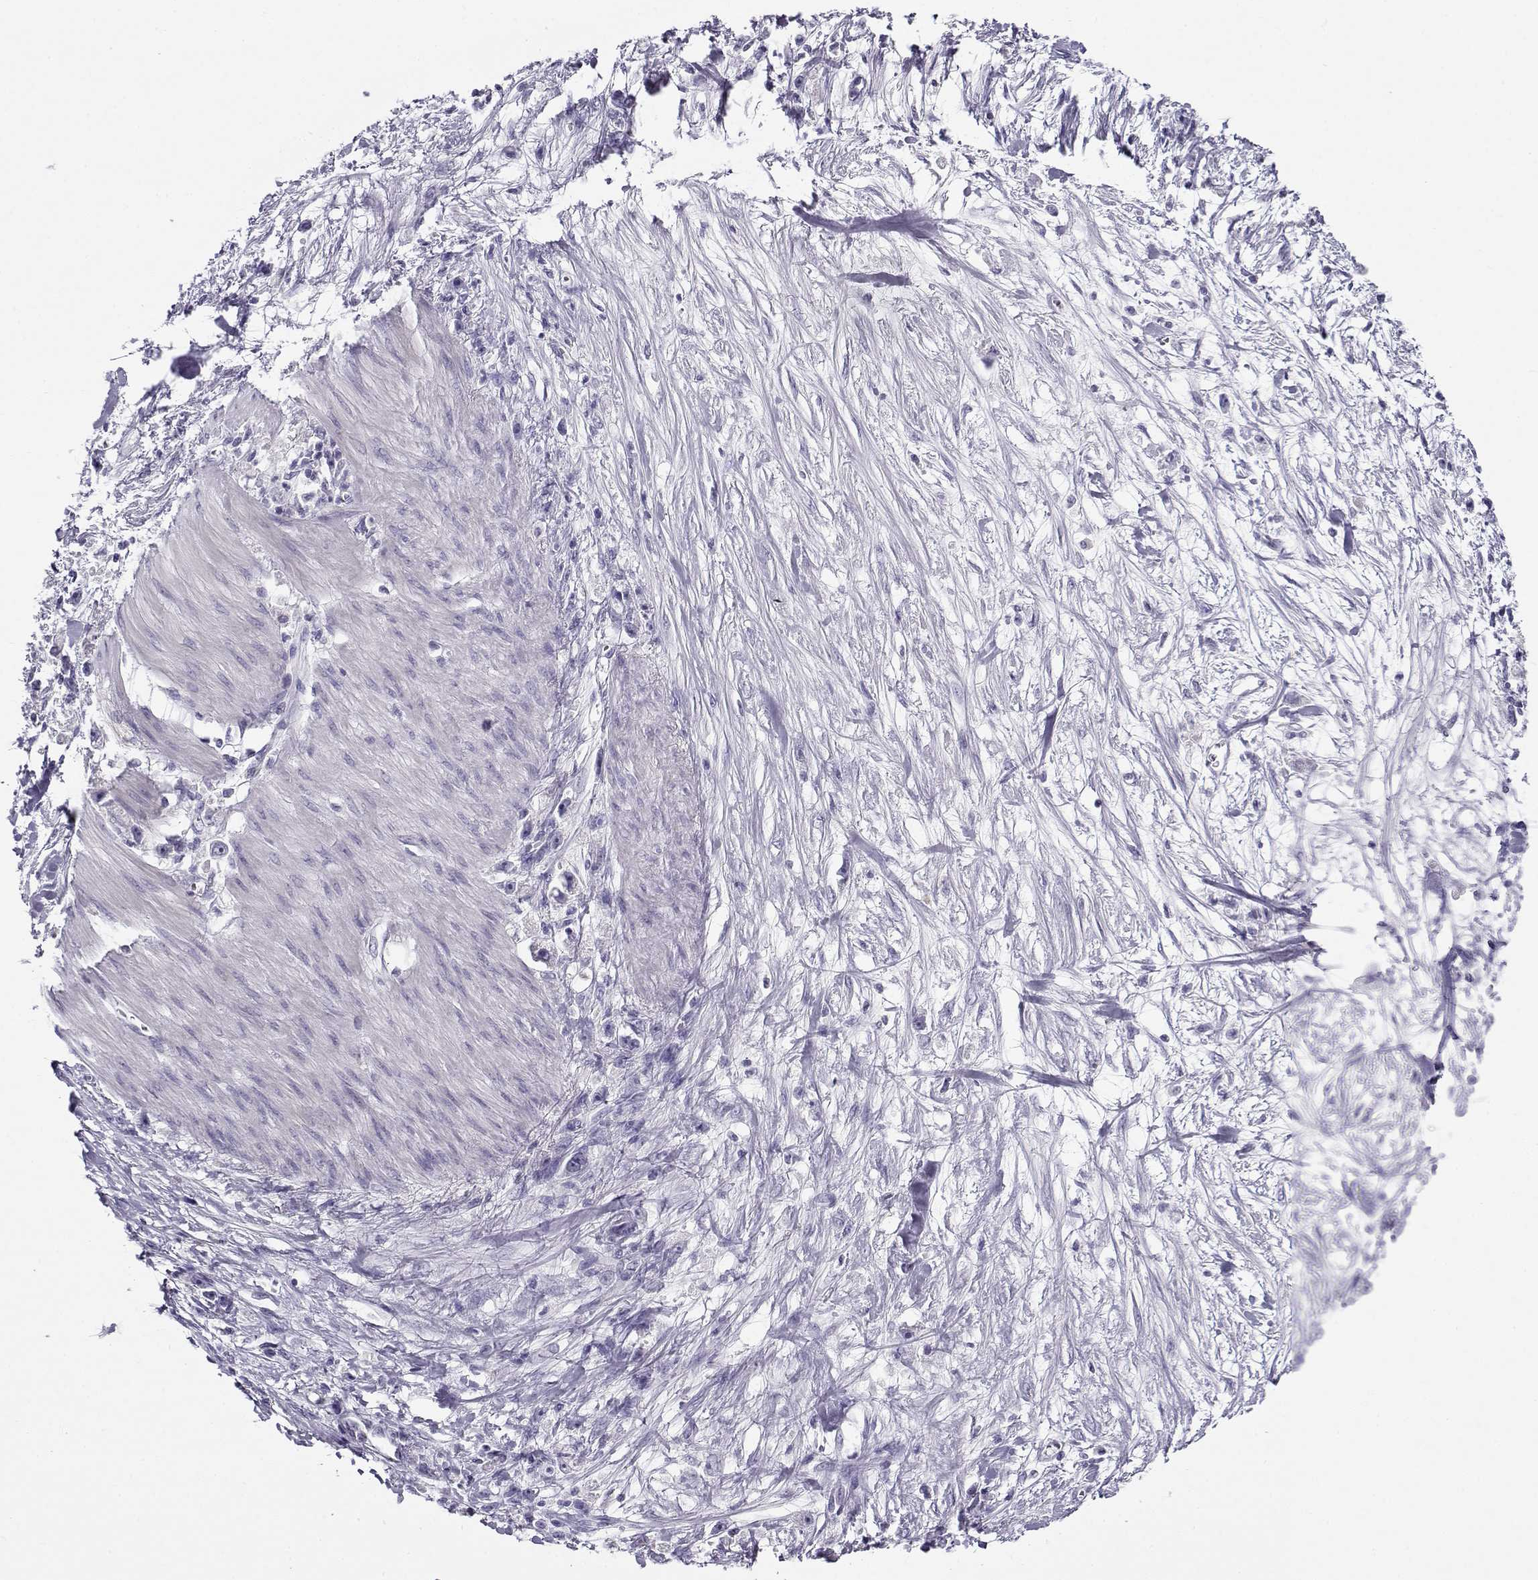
{"staining": {"intensity": "negative", "quantity": "none", "location": "none"}, "tissue": "stomach cancer", "cell_type": "Tumor cells", "image_type": "cancer", "snomed": [{"axis": "morphology", "description": "Adenocarcinoma, NOS"}, {"axis": "topography", "description": "Stomach"}], "caption": "Immunohistochemistry histopathology image of human adenocarcinoma (stomach) stained for a protein (brown), which displays no positivity in tumor cells.", "gene": "FEZF1", "patient": {"sex": "female", "age": 59}}